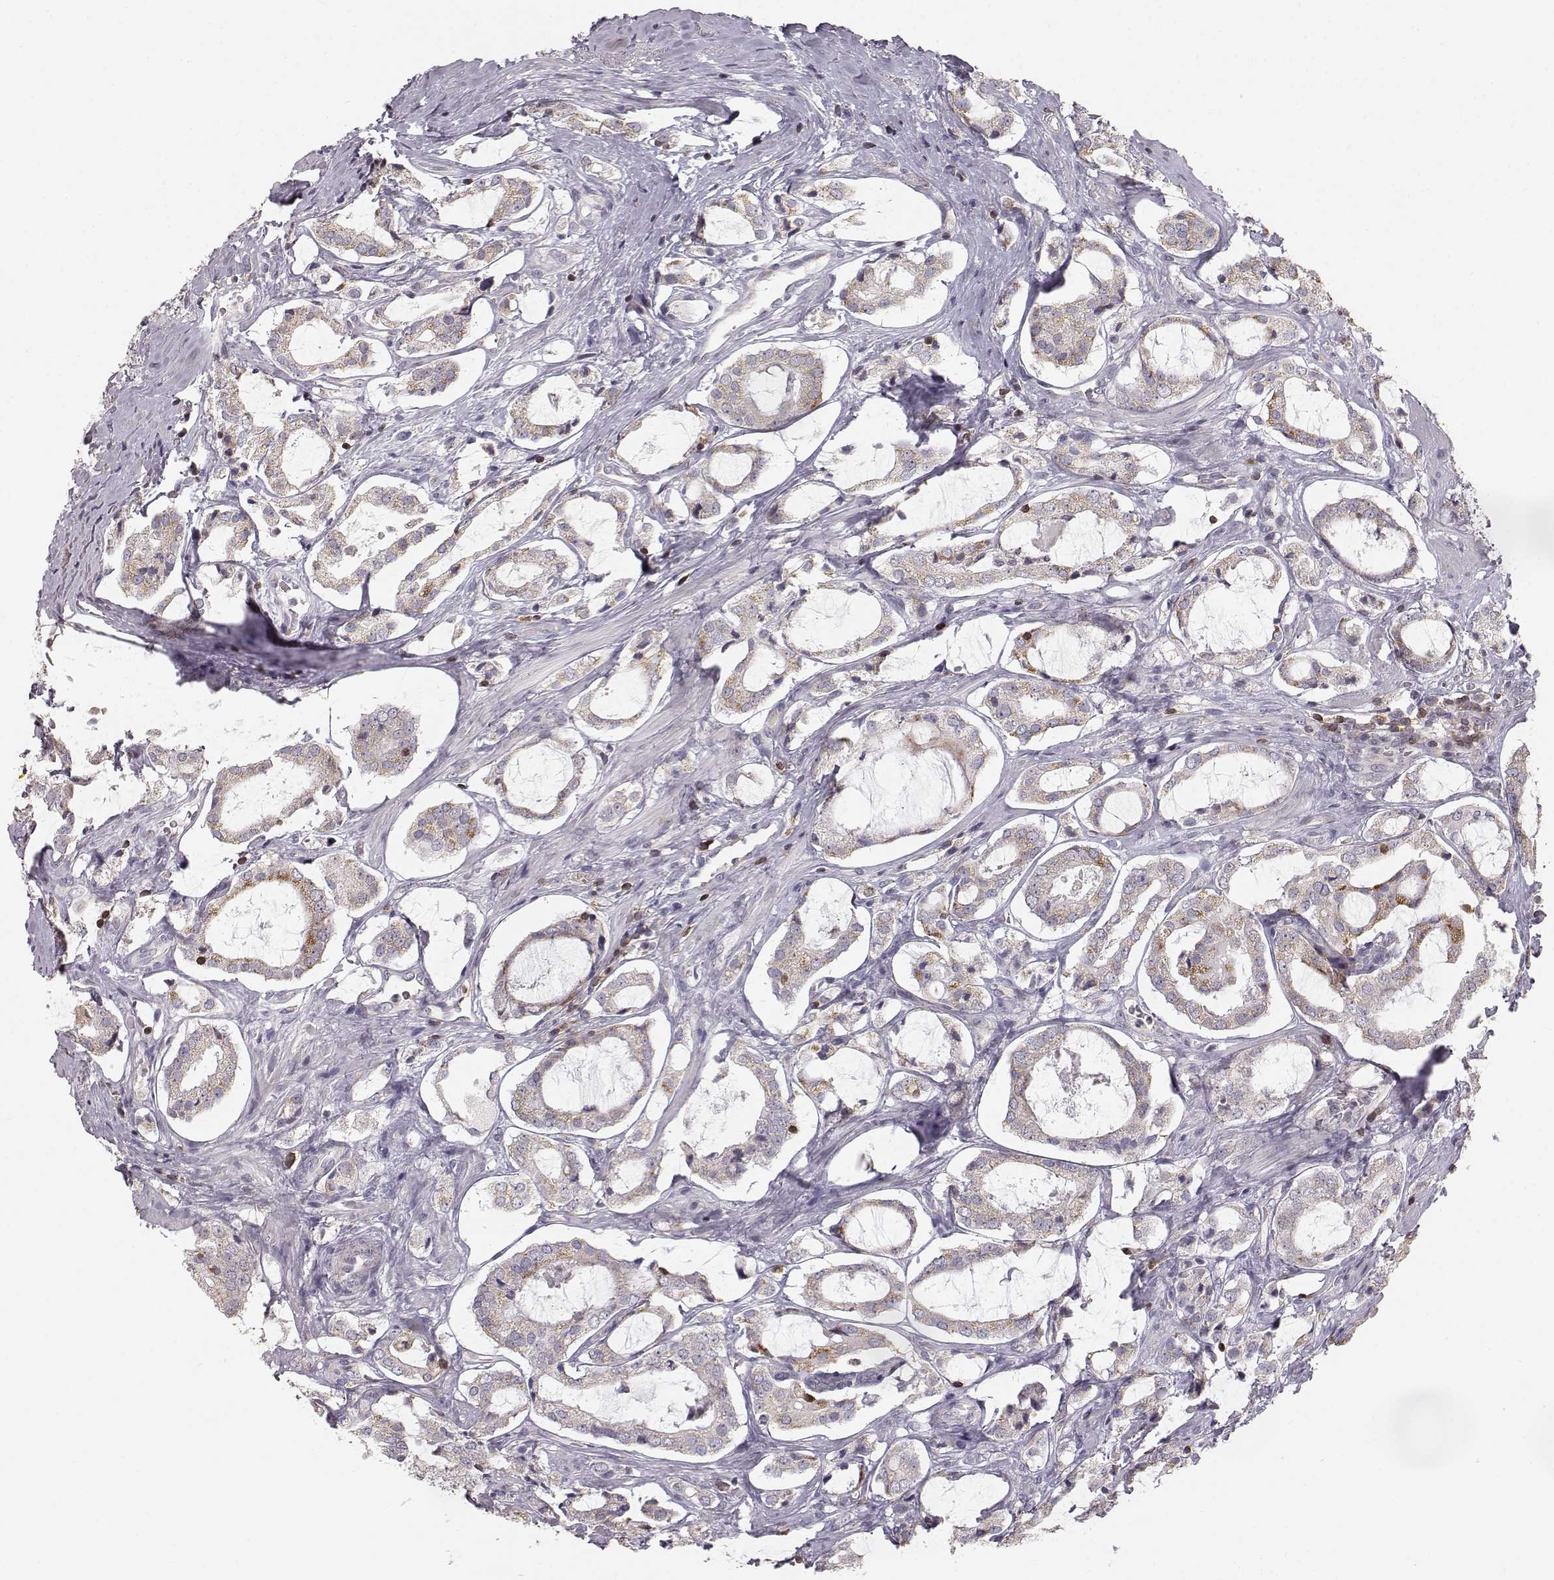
{"staining": {"intensity": "moderate", "quantity": ">75%", "location": "cytoplasmic/membranous"}, "tissue": "prostate cancer", "cell_type": "Tumor cells", "image_type": "cancer", "snomed": [{"axis": "morphology", "description": "Adenocarcinoma, NOS"}, {"axis": "topography", "description": "Prostate"}], "caption": "A brown stain shows moderate cytoplasmic/membranous staining of a protein in prostate cancer (adenocarcinoma) tumor cells.", "gene": "GRAP2", "patient": {"sex": "male", "age": 66}}